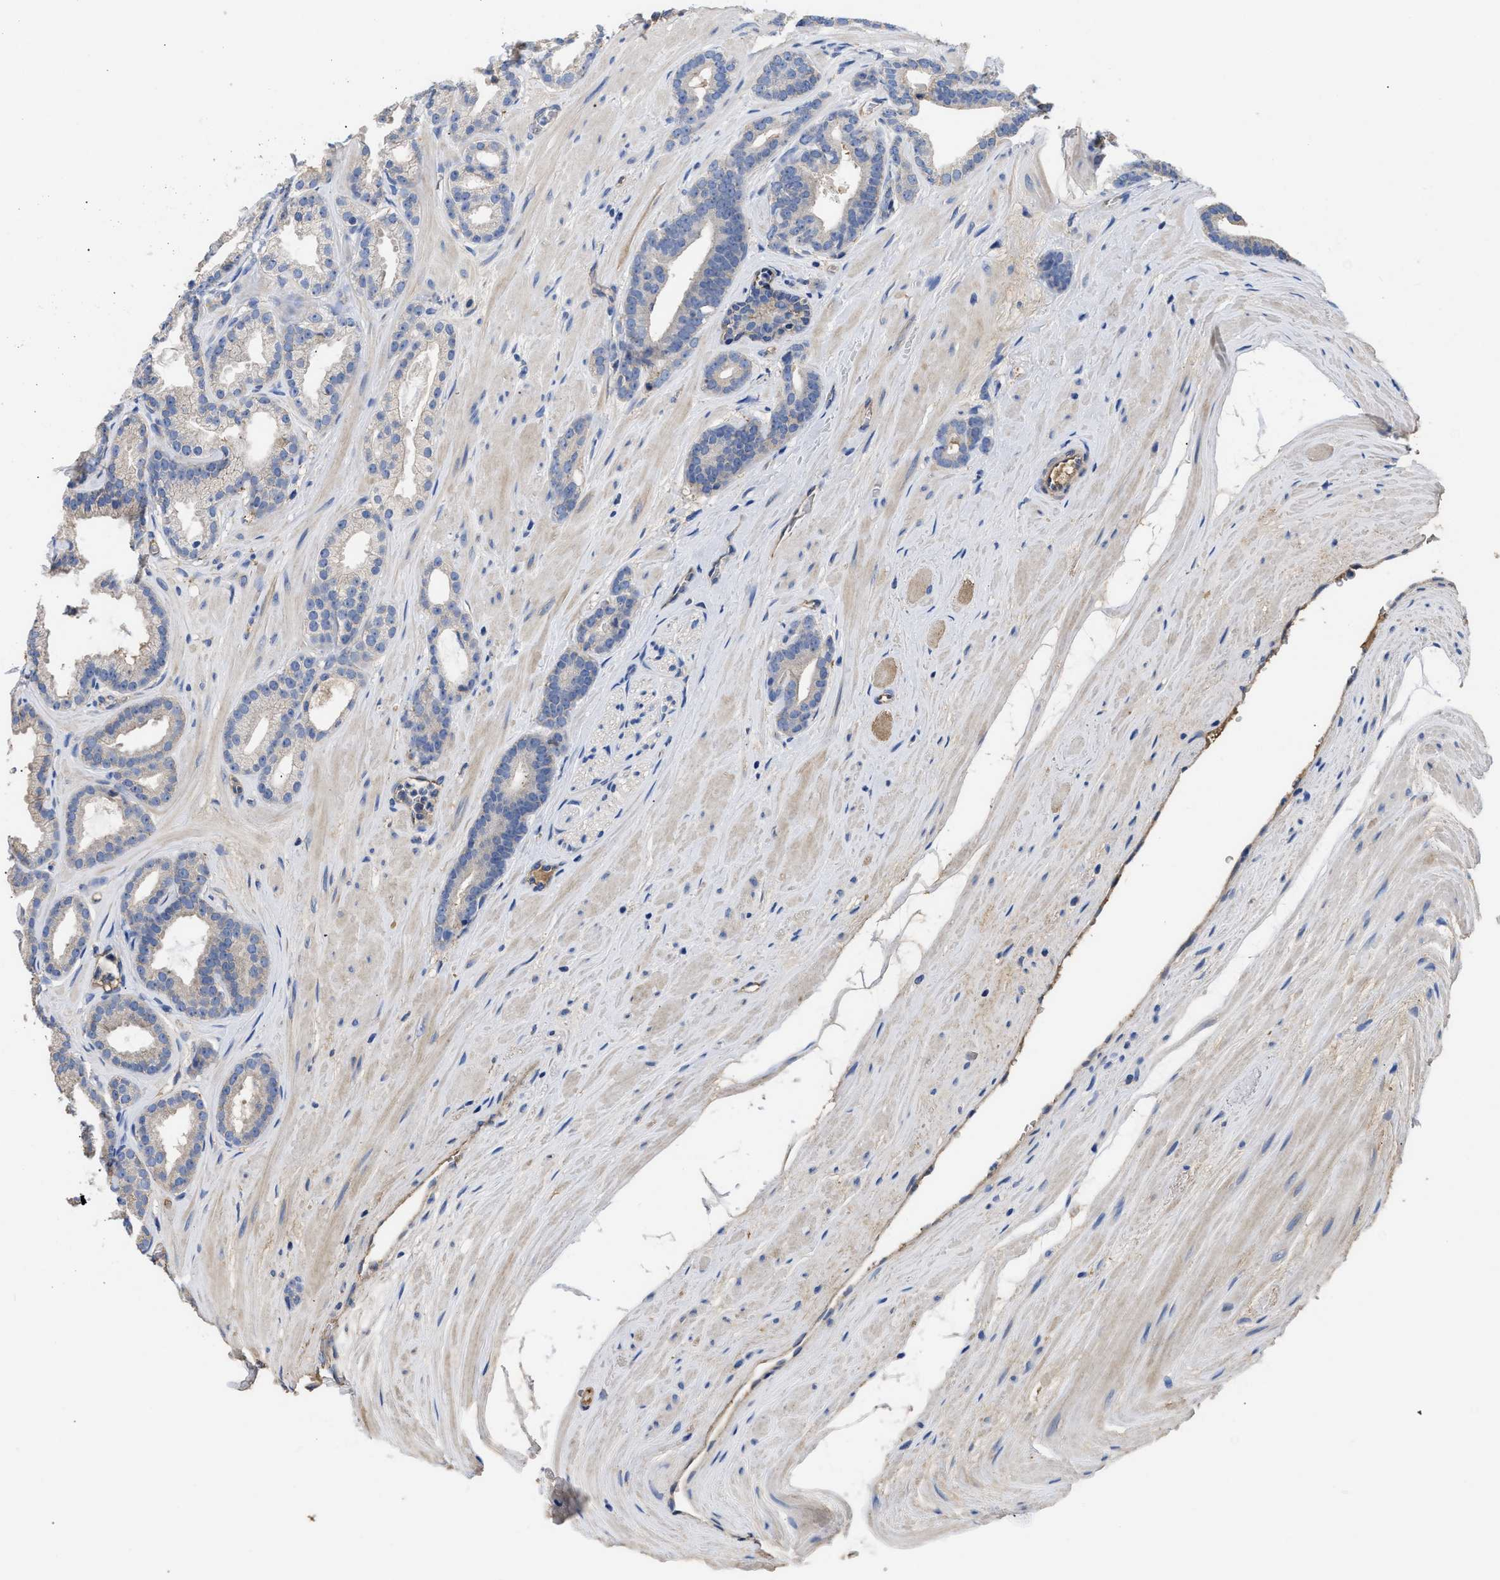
{"staining": {"intensity": "negative", "quantity": "none", "location": "none"}, "tissue": "prostate cancer", "cell_type": "Tumor cells", "image_type": "cancer", "snomed": [{"axis": "morphology", "description": "Adenocarcinoma, High grade"}, {"axis": "topography", "description": "Prostate"}], "caption": "This is a histopathology image of immunohistochemistry (IHC) staining of prostate cancer (adenocarcinoma (high-grade)), which shows no expression in tumor cells. (DAB immunohistochemistry (IHC) visualized using brightfield microscopy, high magnification).", "gene": "USP4", "patient": {"sex": "male", "age": 60}}